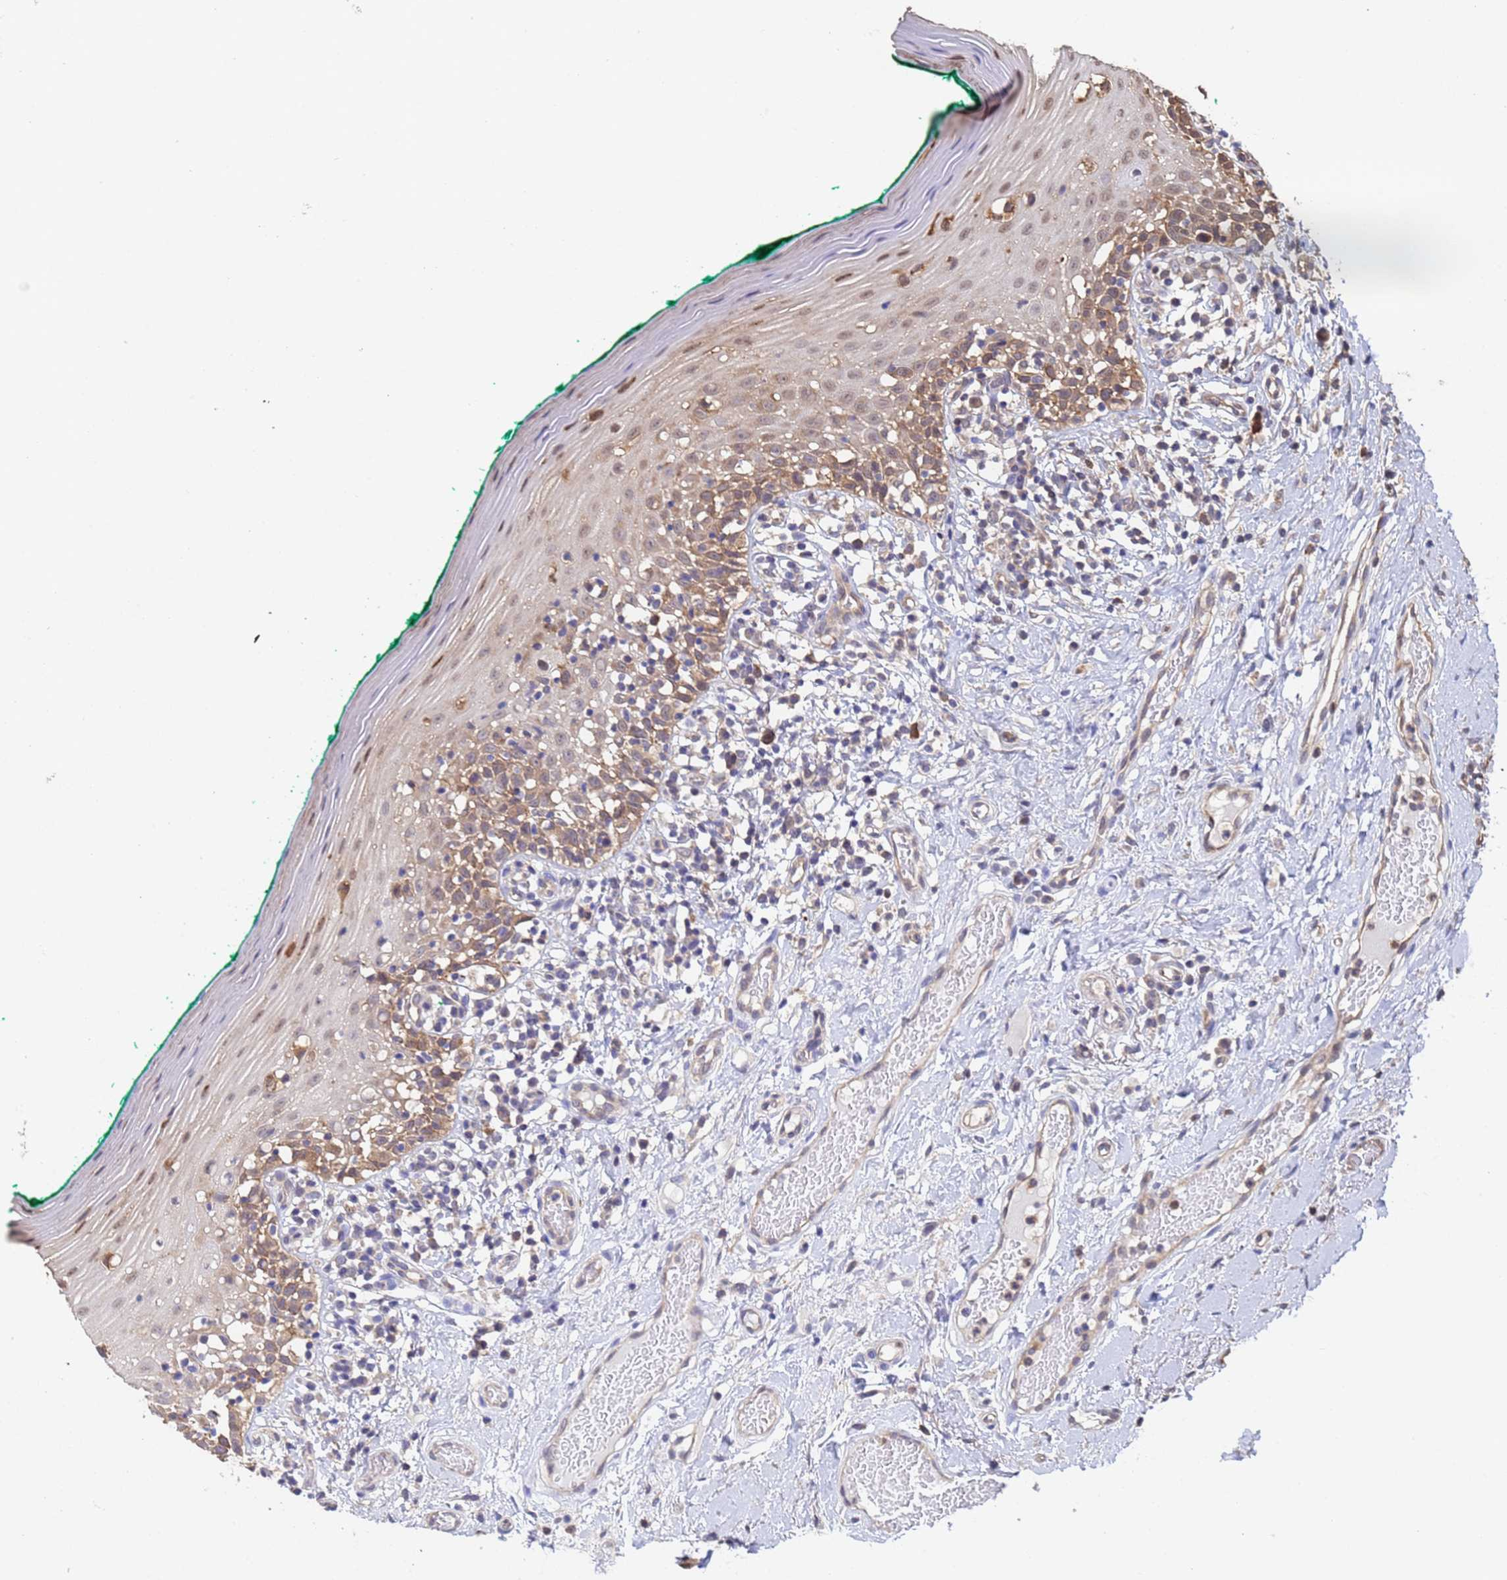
{"staining": {"intensity": "moderate", "quantity": ">75%", "location": "cytoplasmic/membranous"}, "tissue": "oral mucosa", "cell_type": "Squamous epithelial cells", "image_type": "normal", "snomed": [{"axis": "morphology", "description": "Normal tissue, NOS"}, {"axis": "topography", "description": "Oral tissue"}], "caption": "This is an image of immunohistochemistry staining of unremarkable oral mucosa, which shows moderate staining in the cytoplasmic/membranous of squamous epithelial cells.", "gene": "FAM25A", "patient": {"sex": "female", "age": 83}}